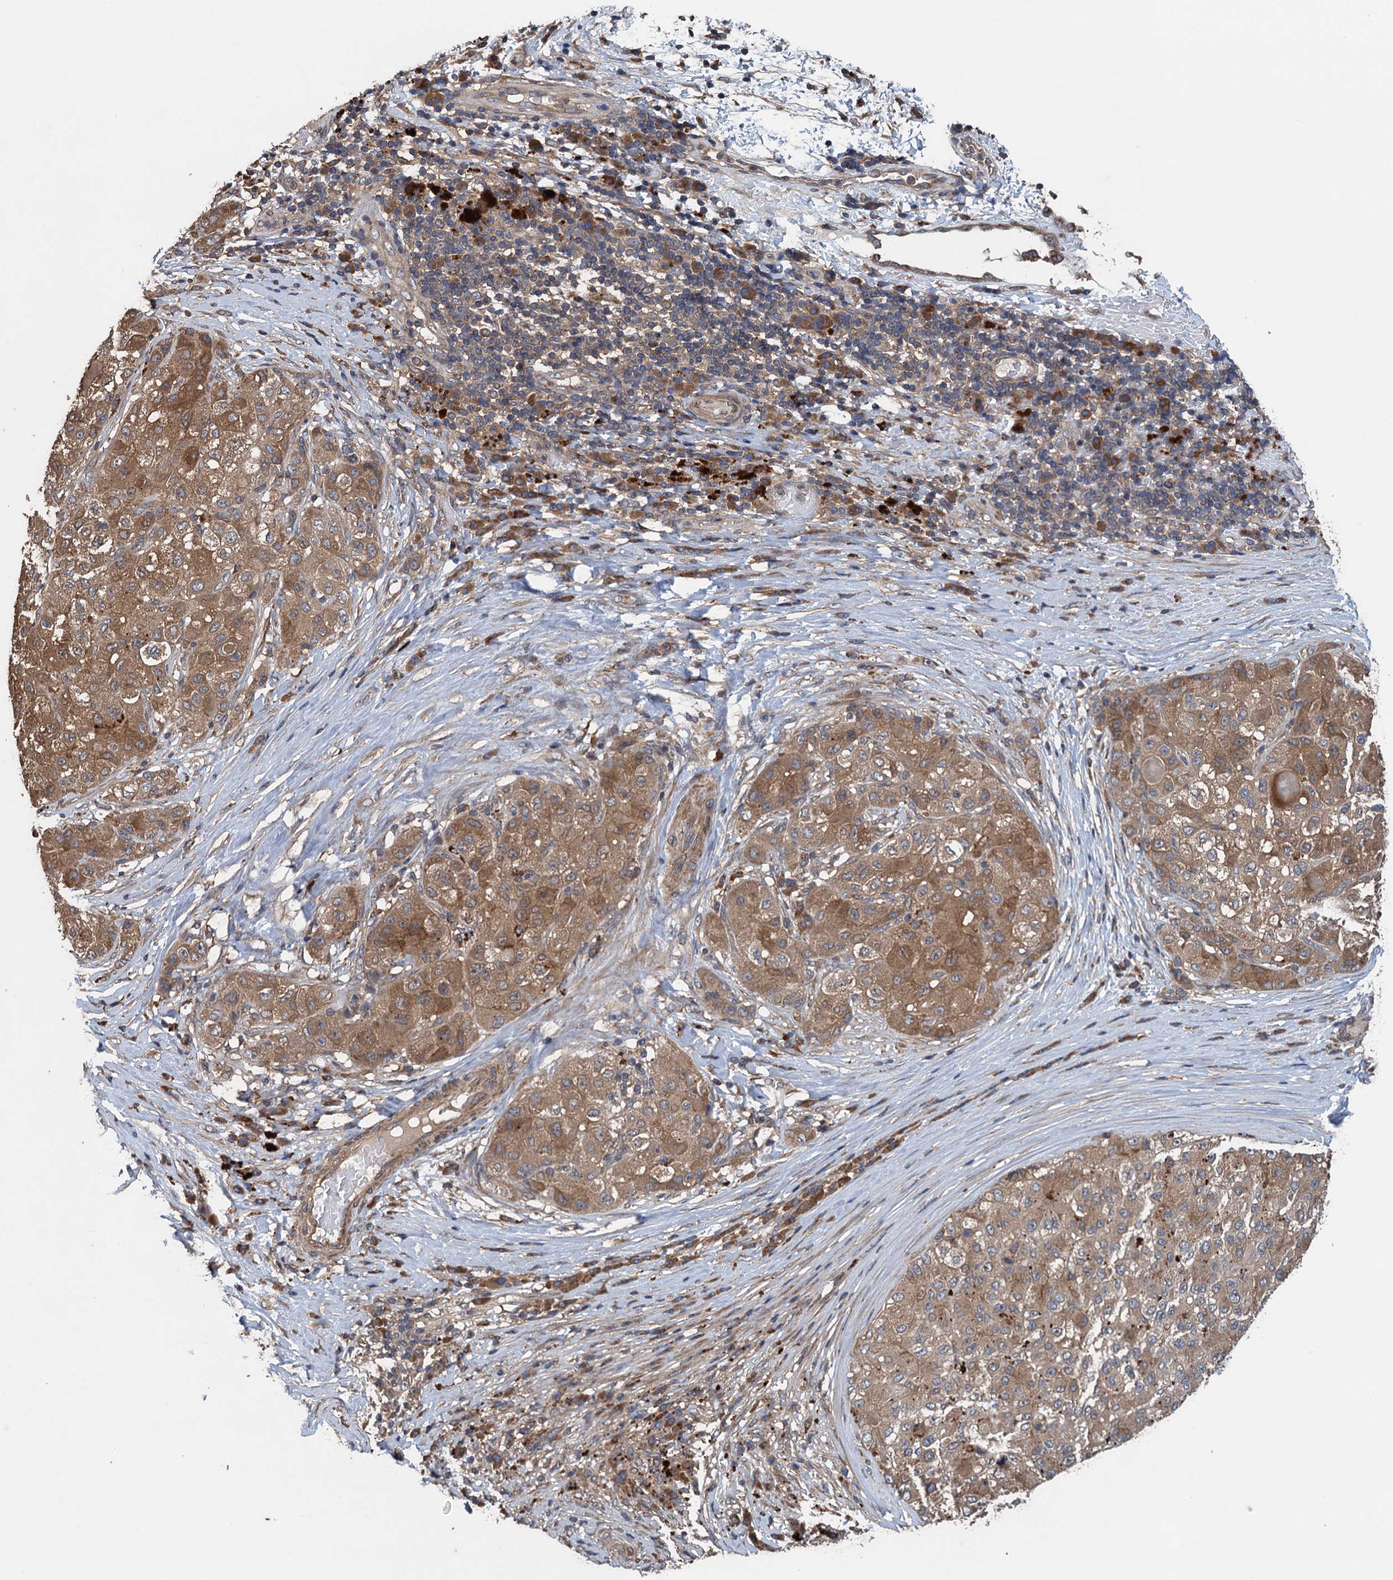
{"staining": {"intensity": "moderate", "quantity": ">75%", "location": "cytoplasmic/membranous"}, "tissue": "liver cancer", "cell_type": "Tumor cells", "image_type": "cancer", "snomed": [{"axis": "morphology", "description": "Carcinoma, Hepatocellular, NOS"}, {"axis": "topography", "description": "Liver"}], "caption": "Protein staining of liver hepatocellular carcinoma tissue exhibits moderate cytoplasmic/membranous positivity in about >75% of tumor cells. The protein is shown in brown color, while the nuclei are stained blue.", "gene": "CNTN5", "patient": {"sex": "male", "age": 80}}